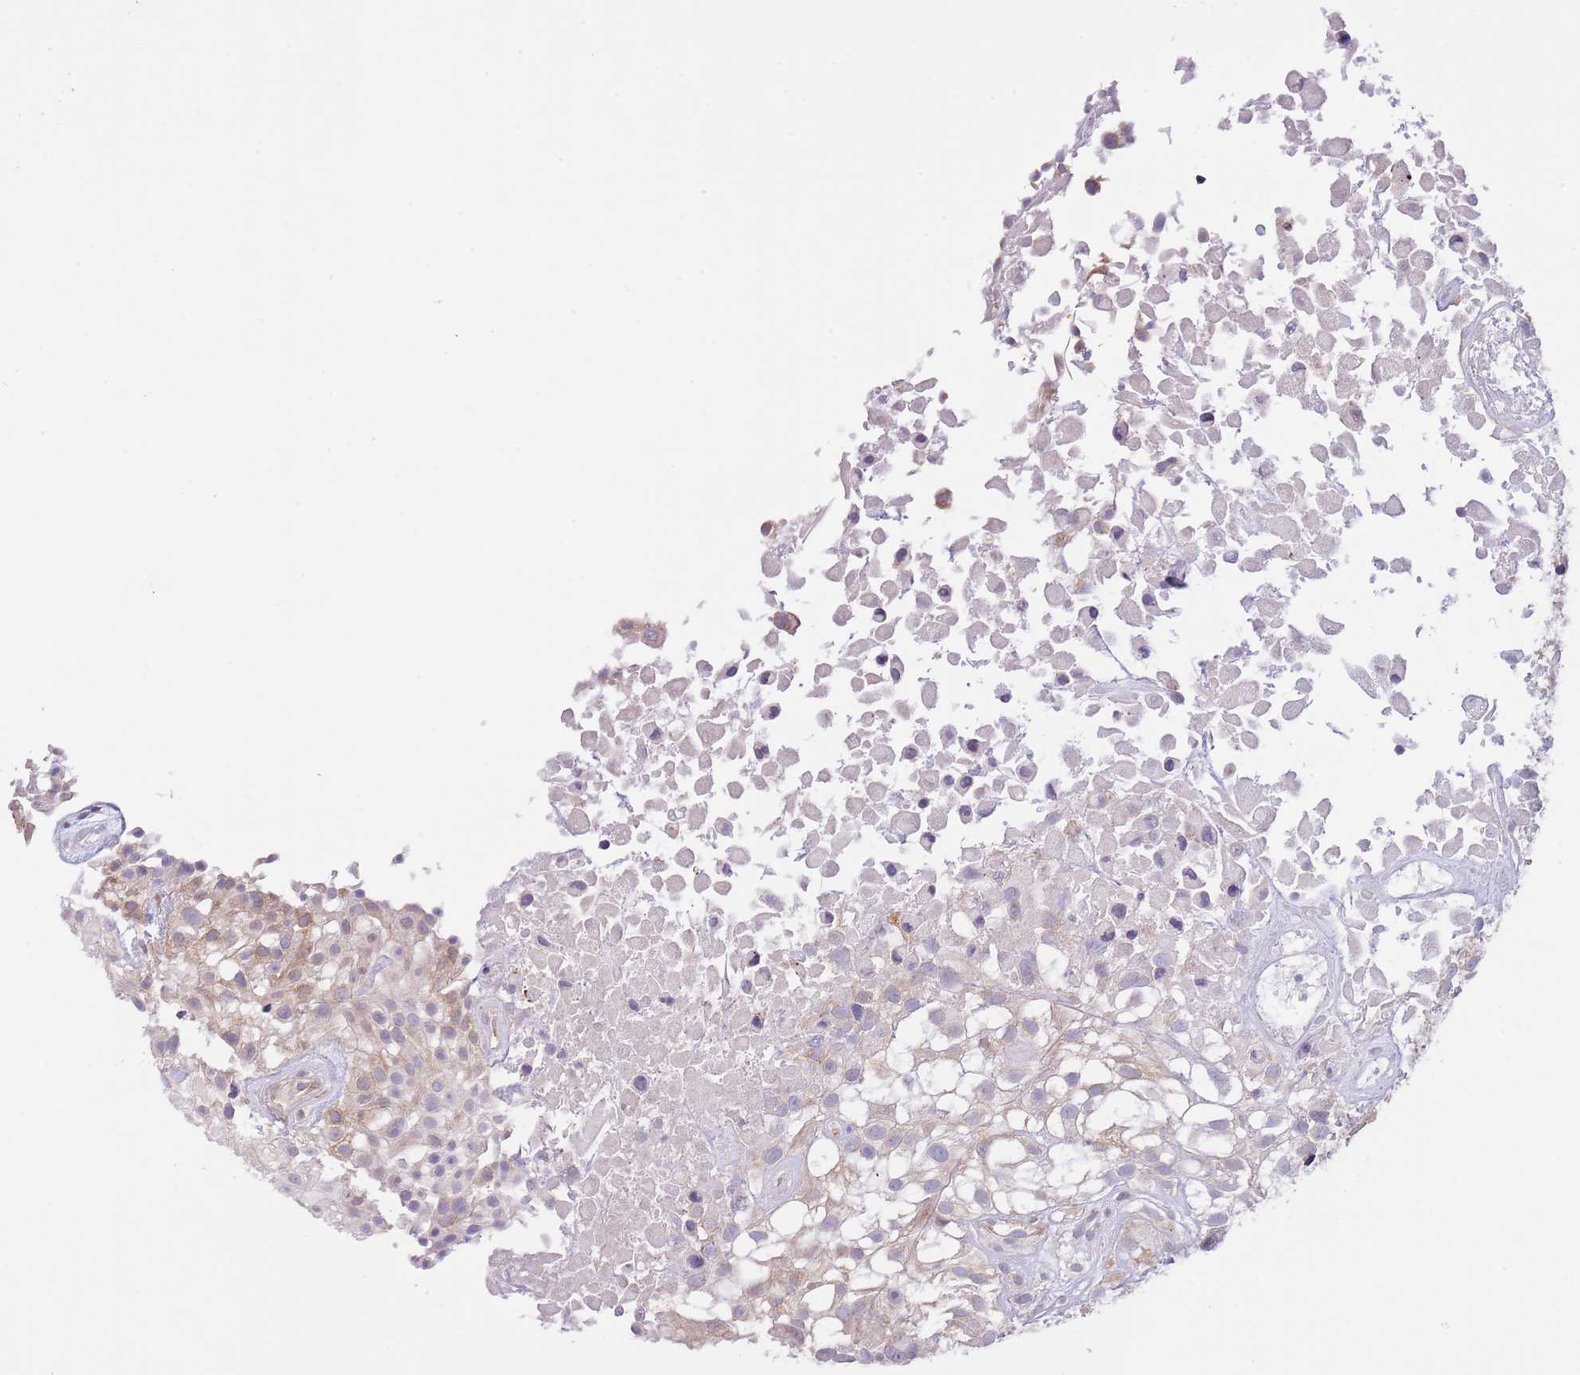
{"staining": {"intensity": "moderate", "quantity": "<25%", "location": "cytoplasmic/membranous"}, "tissue": "urothelial cancer", "cell_type": "Tumor cells", "image_type": "cancer", "snomed": [{"axis": "morphology", "description": "Urothelial carcinoma, High grade"}, {"axis": "topography", "description": "Urinary bladder"}], "caption": "Brown immunohistochemical staining in urothelial carcinoma (high-grade) exhibits moderate cytoplasmic/membranous expression in about <25% of tumor cells. Nuclei are stained in blue.", "gene": "EBPL", "patient": {"sex": "male", "age": 56}}